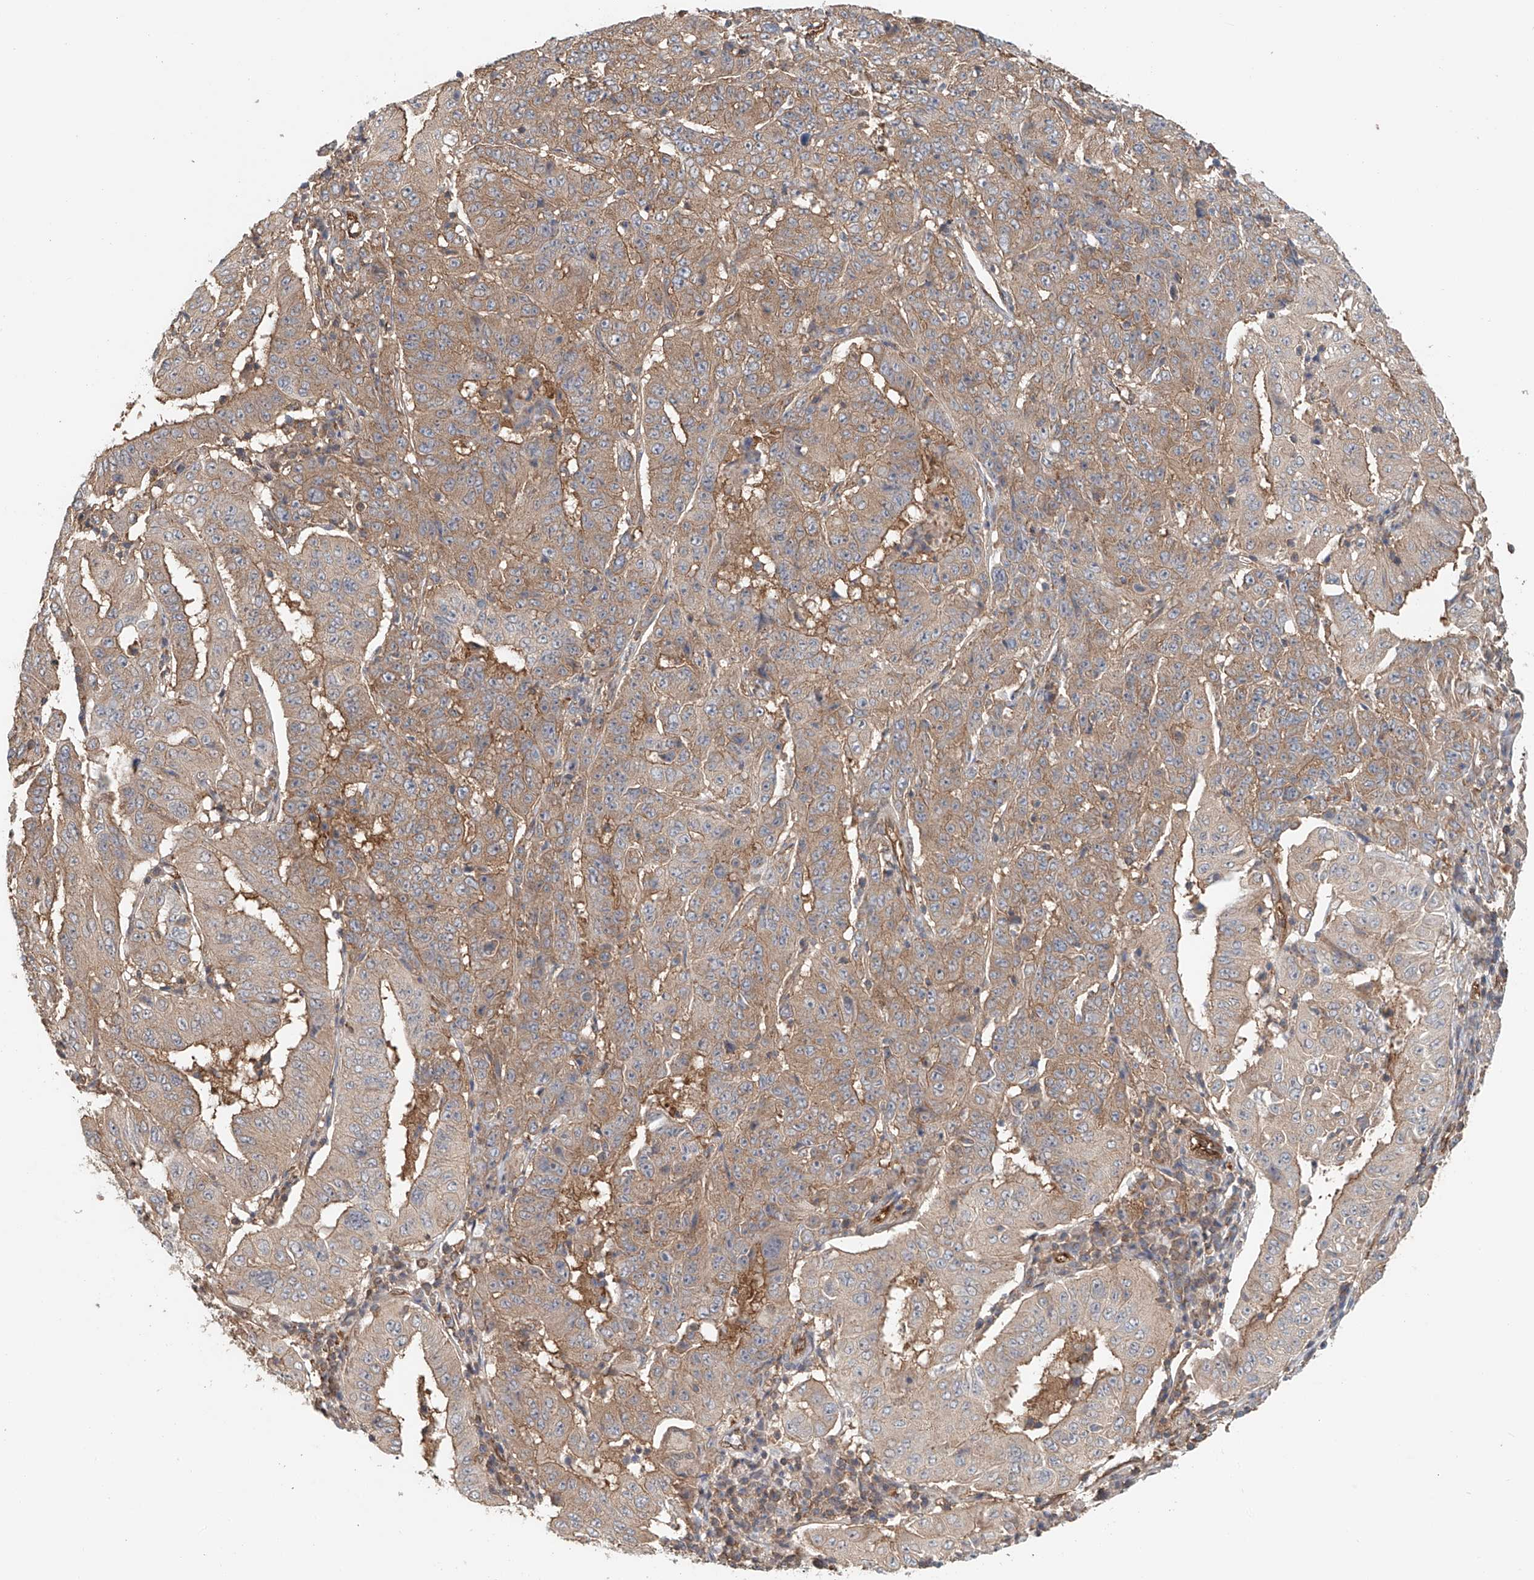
{"staining": {"intensity": "moderate", "quantity": ">75%", "location": "cytoplasmic/membranous"}, "tissue": "pancreatic cancer", "cell_type": "Tumor cells", "image_type": "cancer", "snomed": [{"axis": "morphology", "description": "Adenocarcinoma, NOS"}, {"axis": "topography", "description": "Pancreas"}], "caption": "An image showing moderate cytoplasmic/membranous expression in approximately >75% of tumor cells in adenocarcinoma (pancreatic), as visualized by brown immunohistochemical staining.", "gene": "FRYL", "patient": {"sex": "male", "age": 63}}